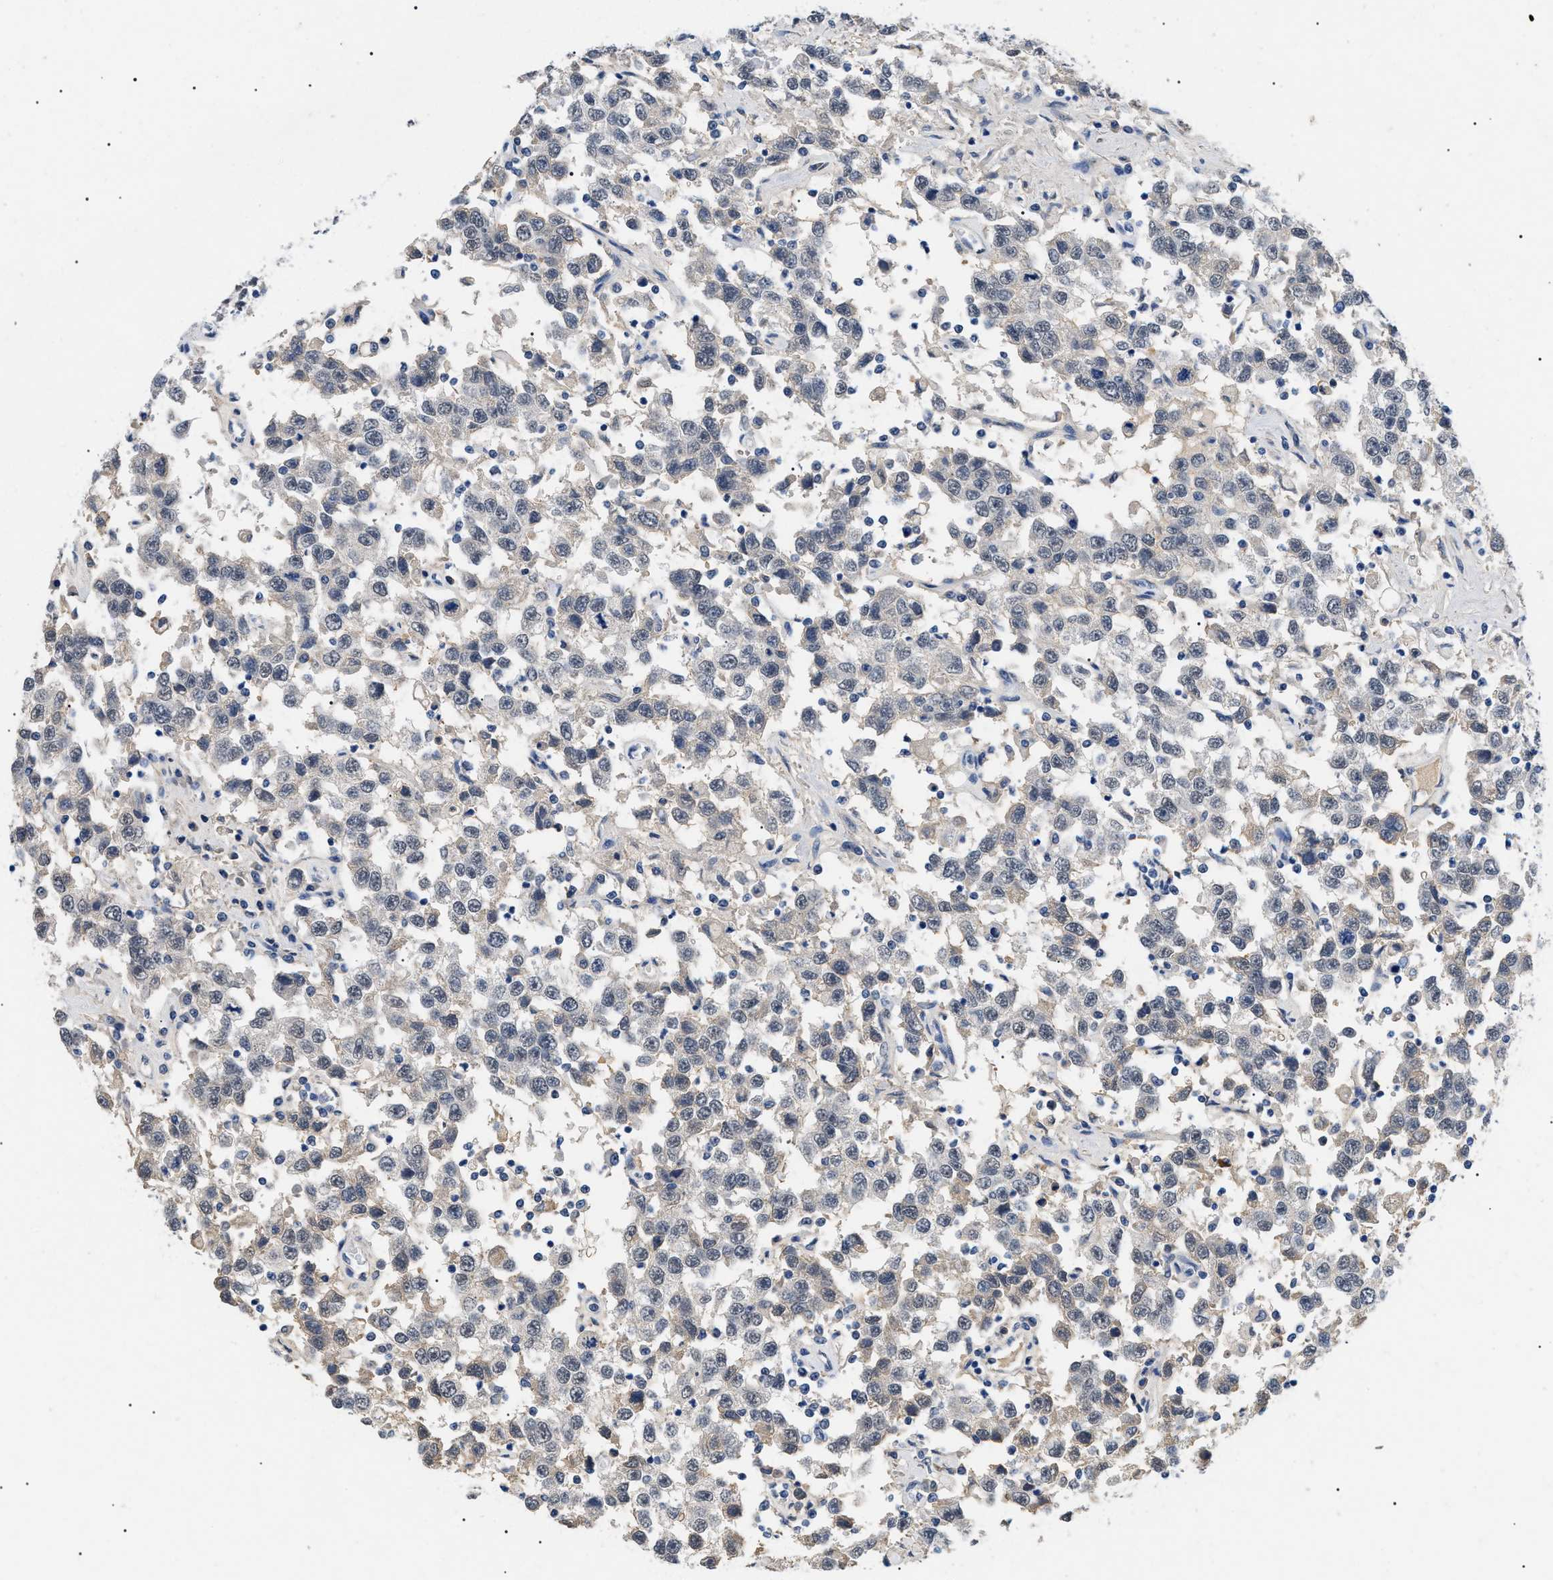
{"staining": {"intensity": "negative", "quantity": "none", "location": "none"}, "tissue": "testis cancer", "cell_type": "Tumor cells", "image_type": "cancer", "snomed": [{"axis": "morphology", "description": "Seminoma, NOS"}, {"axis": "topography", "description": "Testis"}], "caption": "A histopathology image of seminoma (testis) stained for a protein displays no brown staining in tumor cells.", "gene": "PRRT2", "patient": {"sex": "male", "age": 41}}